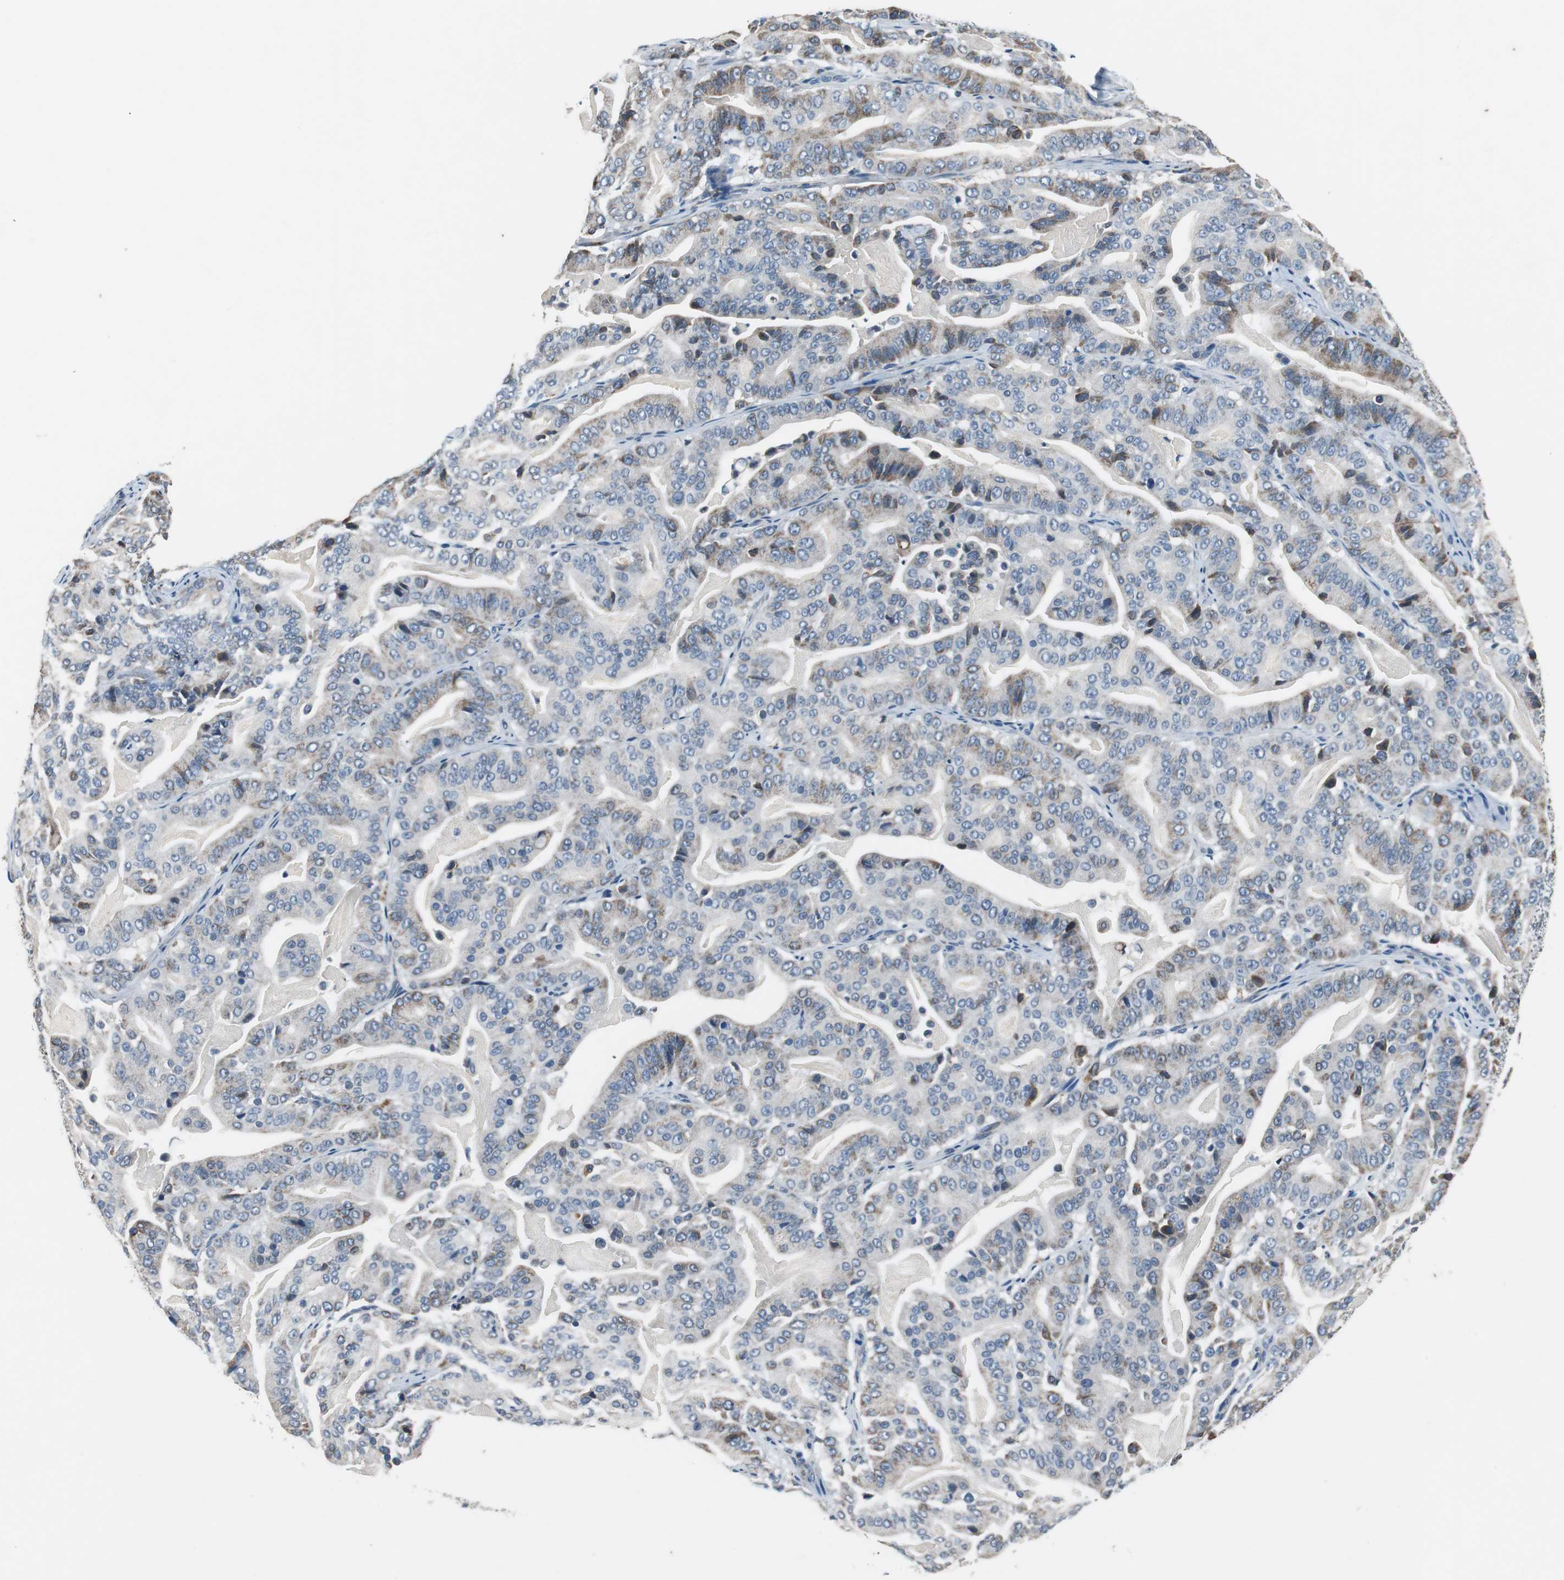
{"staining": {"intensity": "weak", "quantity": "25%-75%", "location": "cytoplasmic/membranous"}, "tissue": "pancreatic cancer", "cell_type": "Tumor cells", "image_type": "cancer", "snomed": [{"axis": "morphology", "description": "Adenocarcinoma, NOS"}, {"axis": "topography", "description": "Pancreas"}], "caption": "Adenocarcinoma (pancreatic) stained for a protein (brown) exhibits weak cytoplasmic/membranous positive expression in about 25%-75% of tumor cells.", "gene": "NLGN1", "patient": {"sex": "male", "age": 63}}